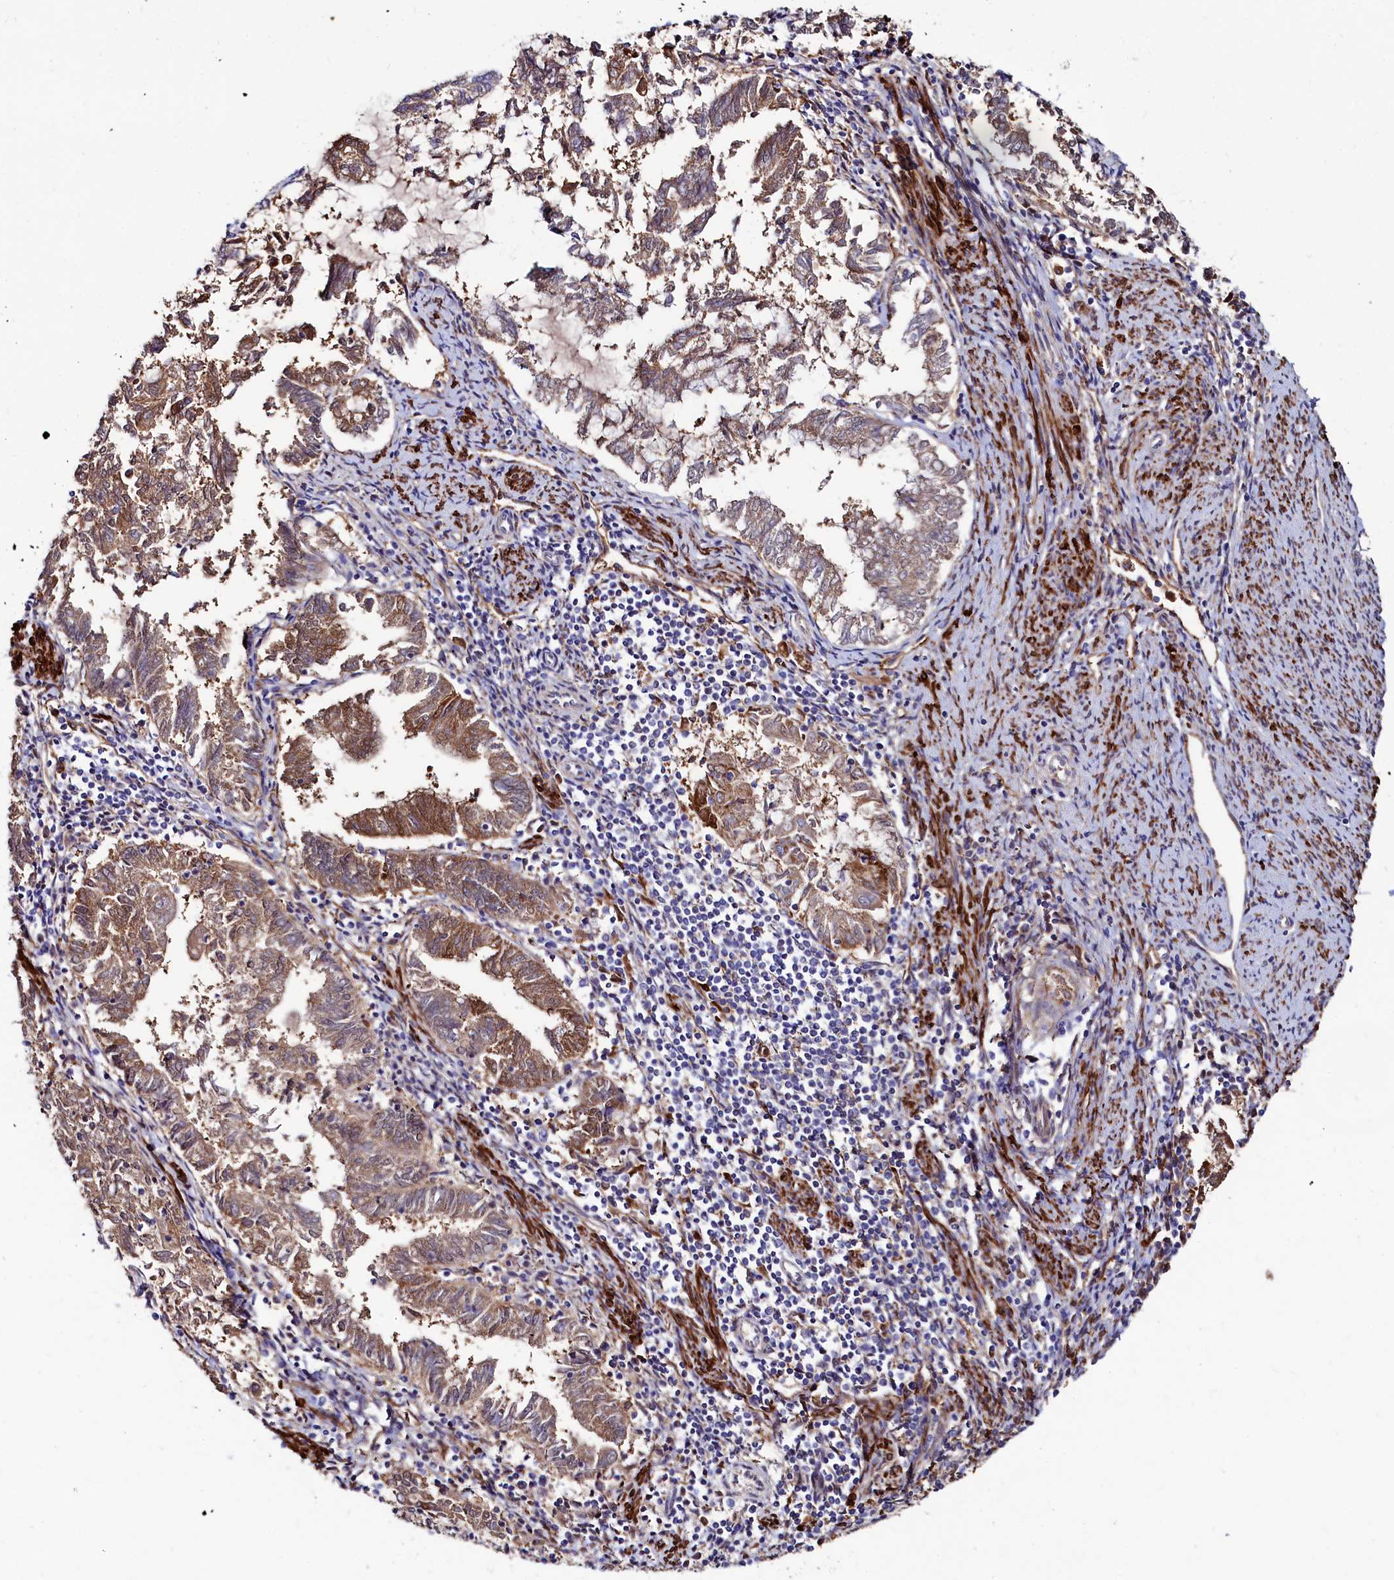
{"staining": {"intensity": "moderate", "quantity": "25%-75%", "location": "cytoplasmic/membranous"}, "tissue": "endometrial cancer", "cell_type": "Tumor cells", "image_type": "cancer", "snomed": [{"axis": "morphology", "description": "Adenocarcinoma, NOS"}, {"axis": "topography", "description": "Endometrium"}], "caption": "This is a histology image of immunohistochemistry (IHC) staining of endometrial cancer (adenocarcinoma), which shows moderate expression in the cytoplasmic/membranous of tumor cells.", "gene": "ASTE1", "patient": {"sex": "female", "age": 79}}